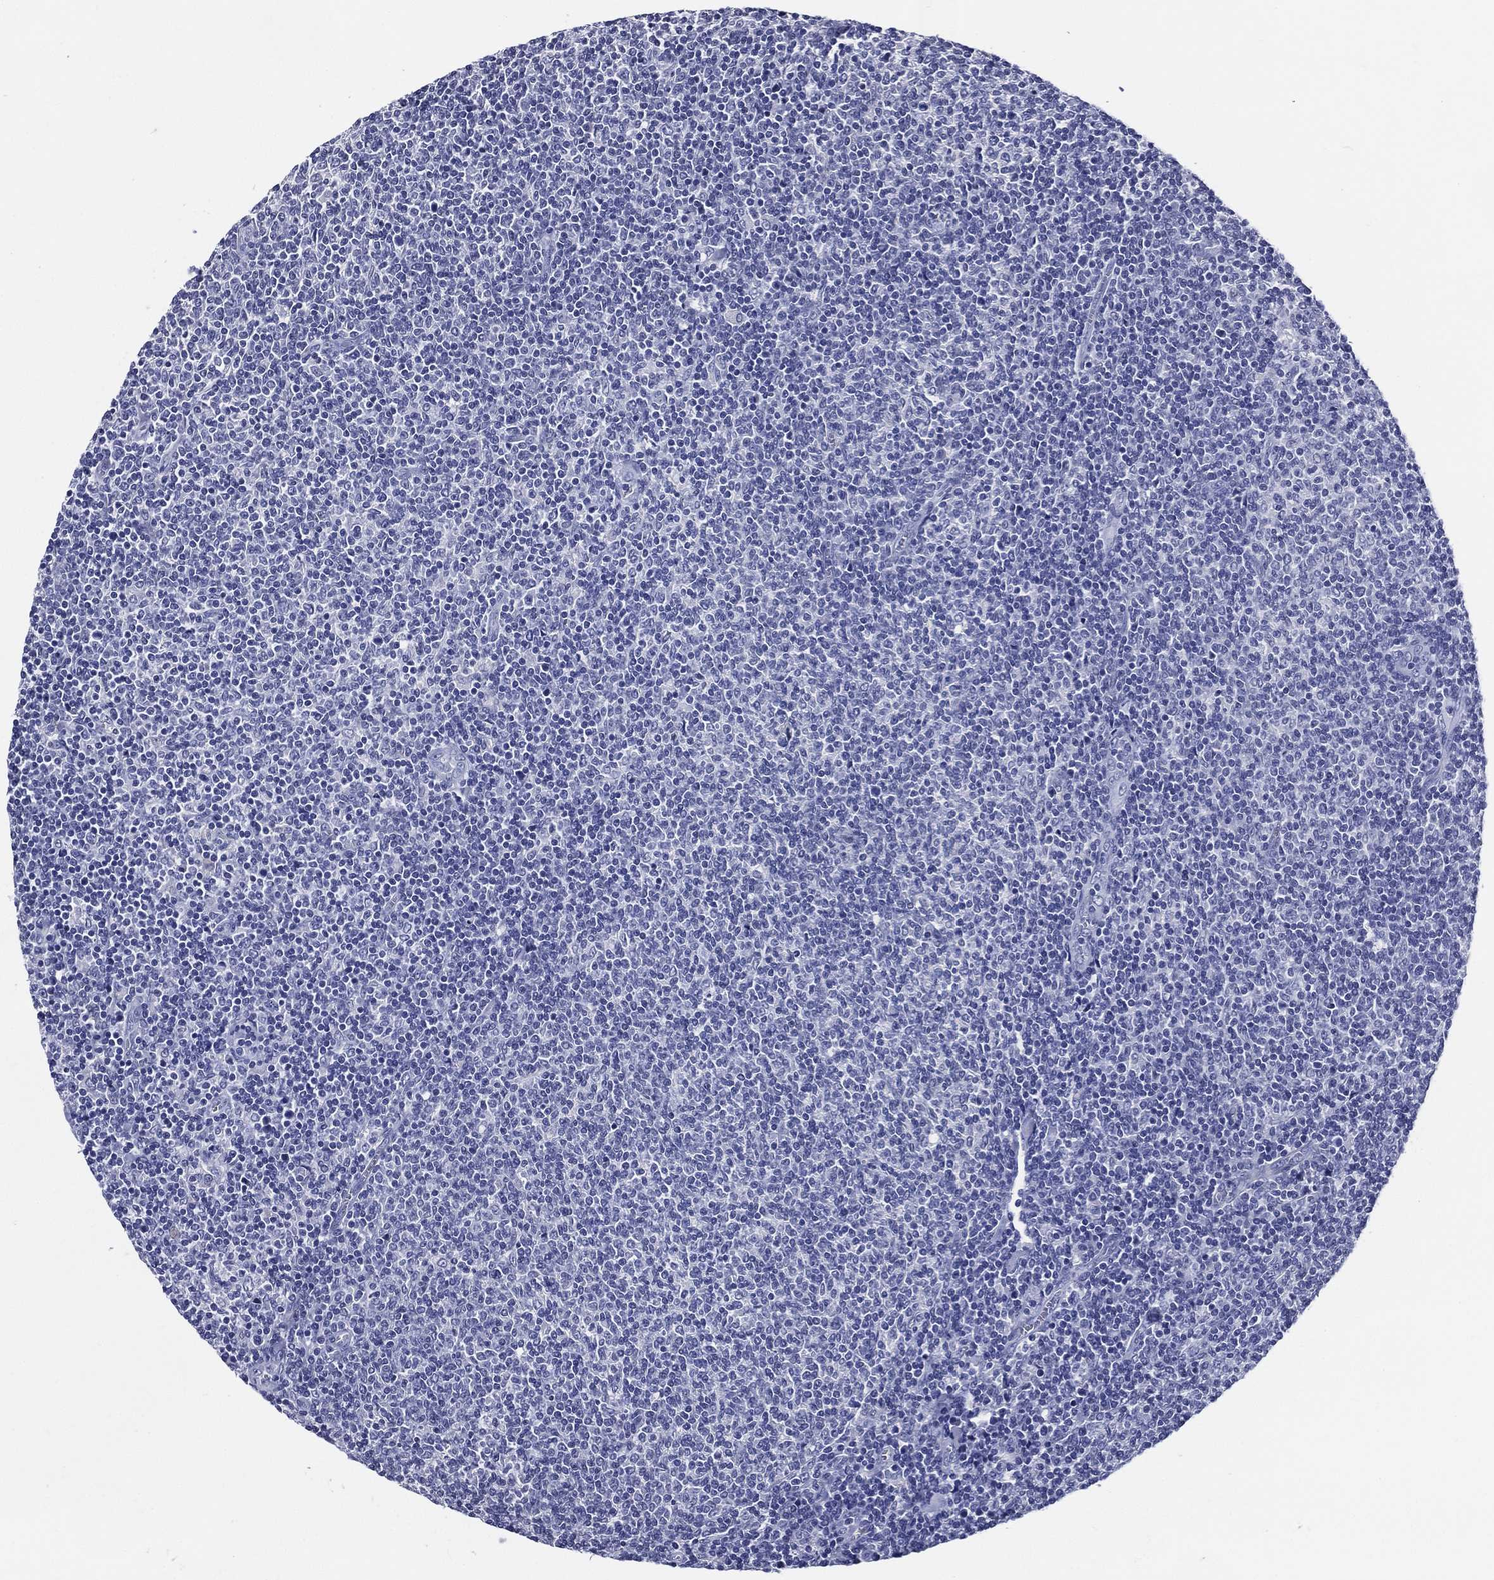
{"staining": {"intensity": "negative", "quantity": "none", "location": "none"}, "tissue": "lymphoma", "cell_type": "Tumor cells", "image_type": "cancer", "snomed": [{"axis": "morphology", "description": "Malignant lymphoma, non-Hodgkin's type, Low grade"}, {"axis": "topography", "description": "Lymph node"}], "caption": "Immunohistochemistry of human low-grade malignant lymphoma, non-Hodgkin's type displays no expression in tumor cells.", "gene": "ACE2", "patient": {"sex": "male", "age": 52}}